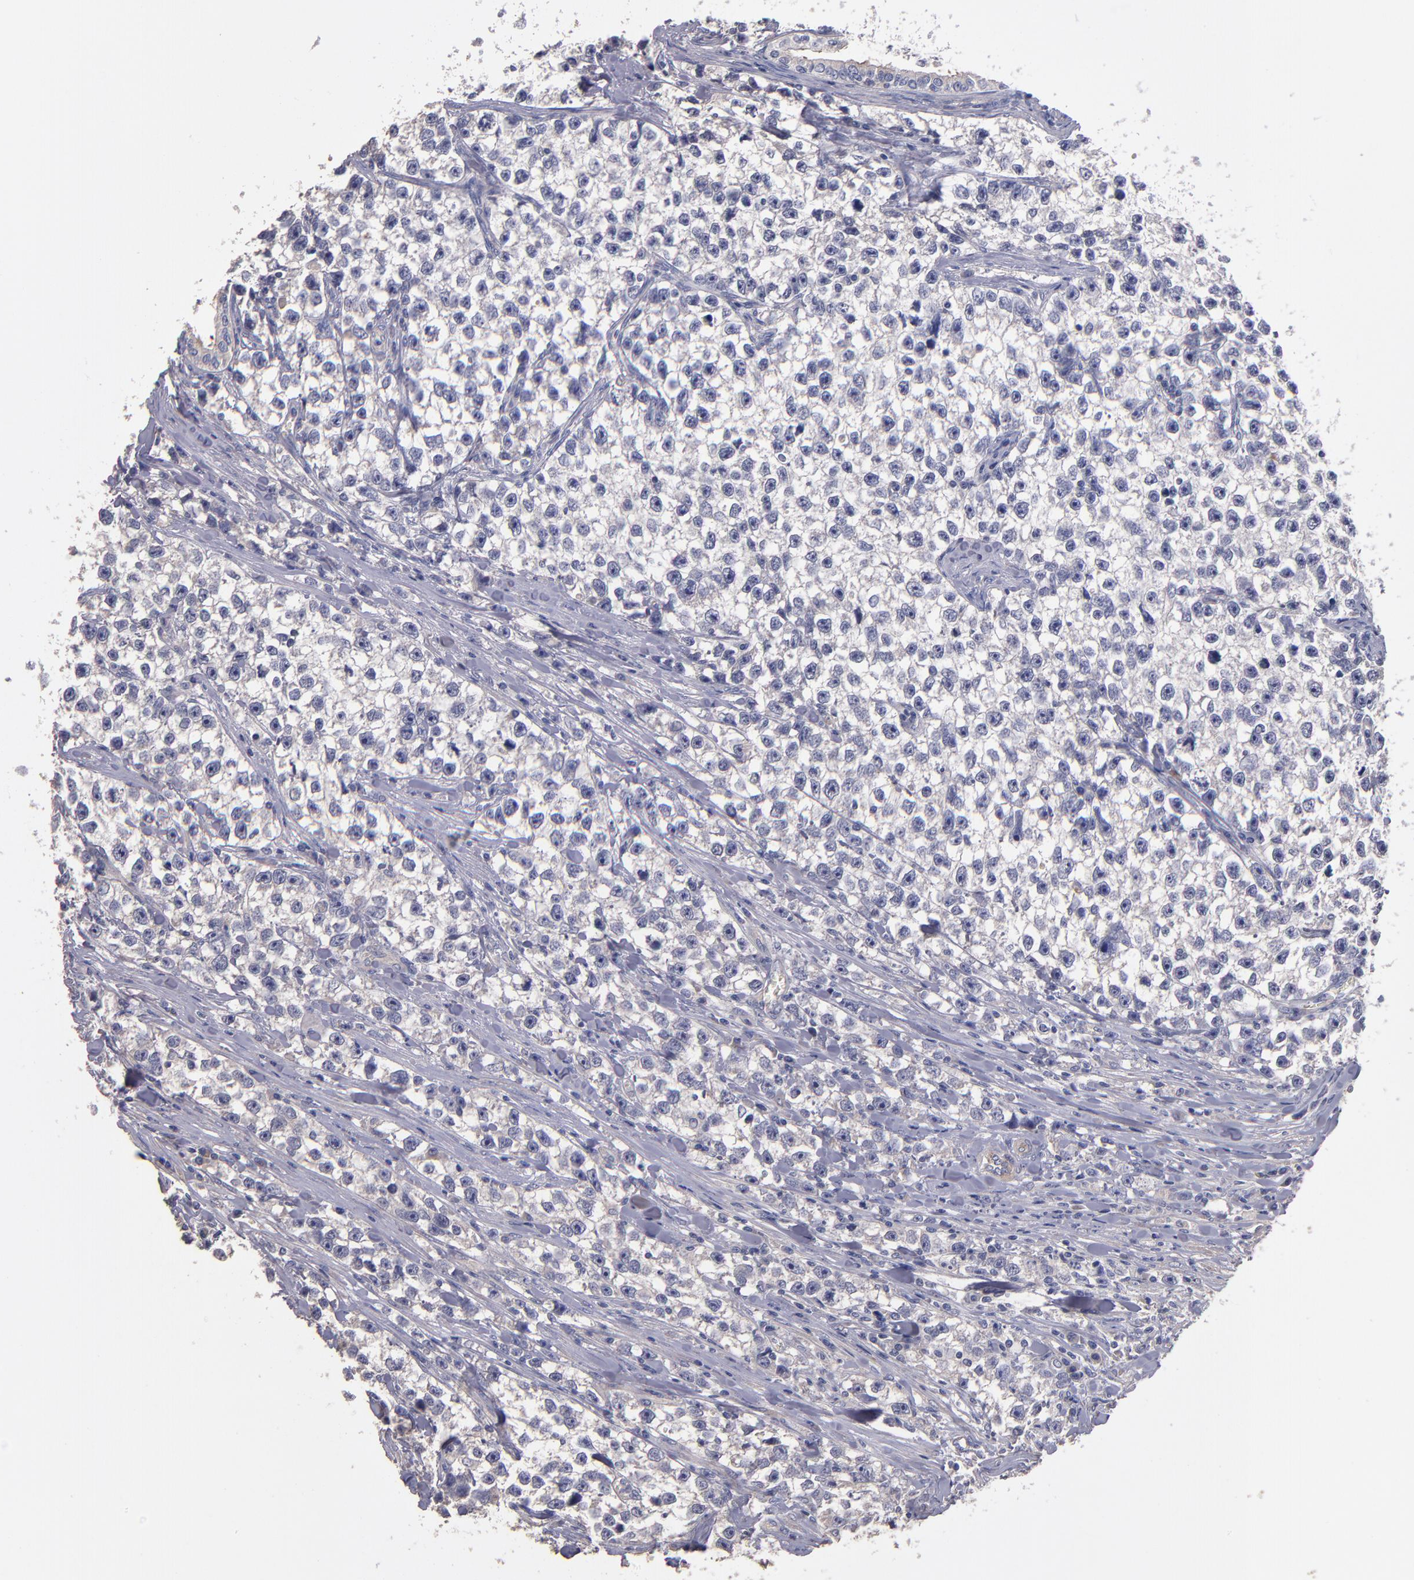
{"staining": {"intensity": "negative", "quantity": "none", "location": "none"}, "tissue": "testis cancer", "cell_type": "Tumor cells", "image_type": "cancer", "snomed": [{"axis": "morphology", "description": "Seminoma, NOS"}, {"axis": "morphology", "description": "Carcinoma, Embryonal, NOS"}, {"axis": "topography", "description": "Testis"}], "caption": "Immunohistochemistry (IHC) photomicrograph of neoplastic tissue: seminoma (testis) stained with DAB (3,3'-diaminobenzidine) displays no significant protein staining in tumor cells.", "gene": "MAGEE1", "patient": {"sex": "male", "age": 30}}